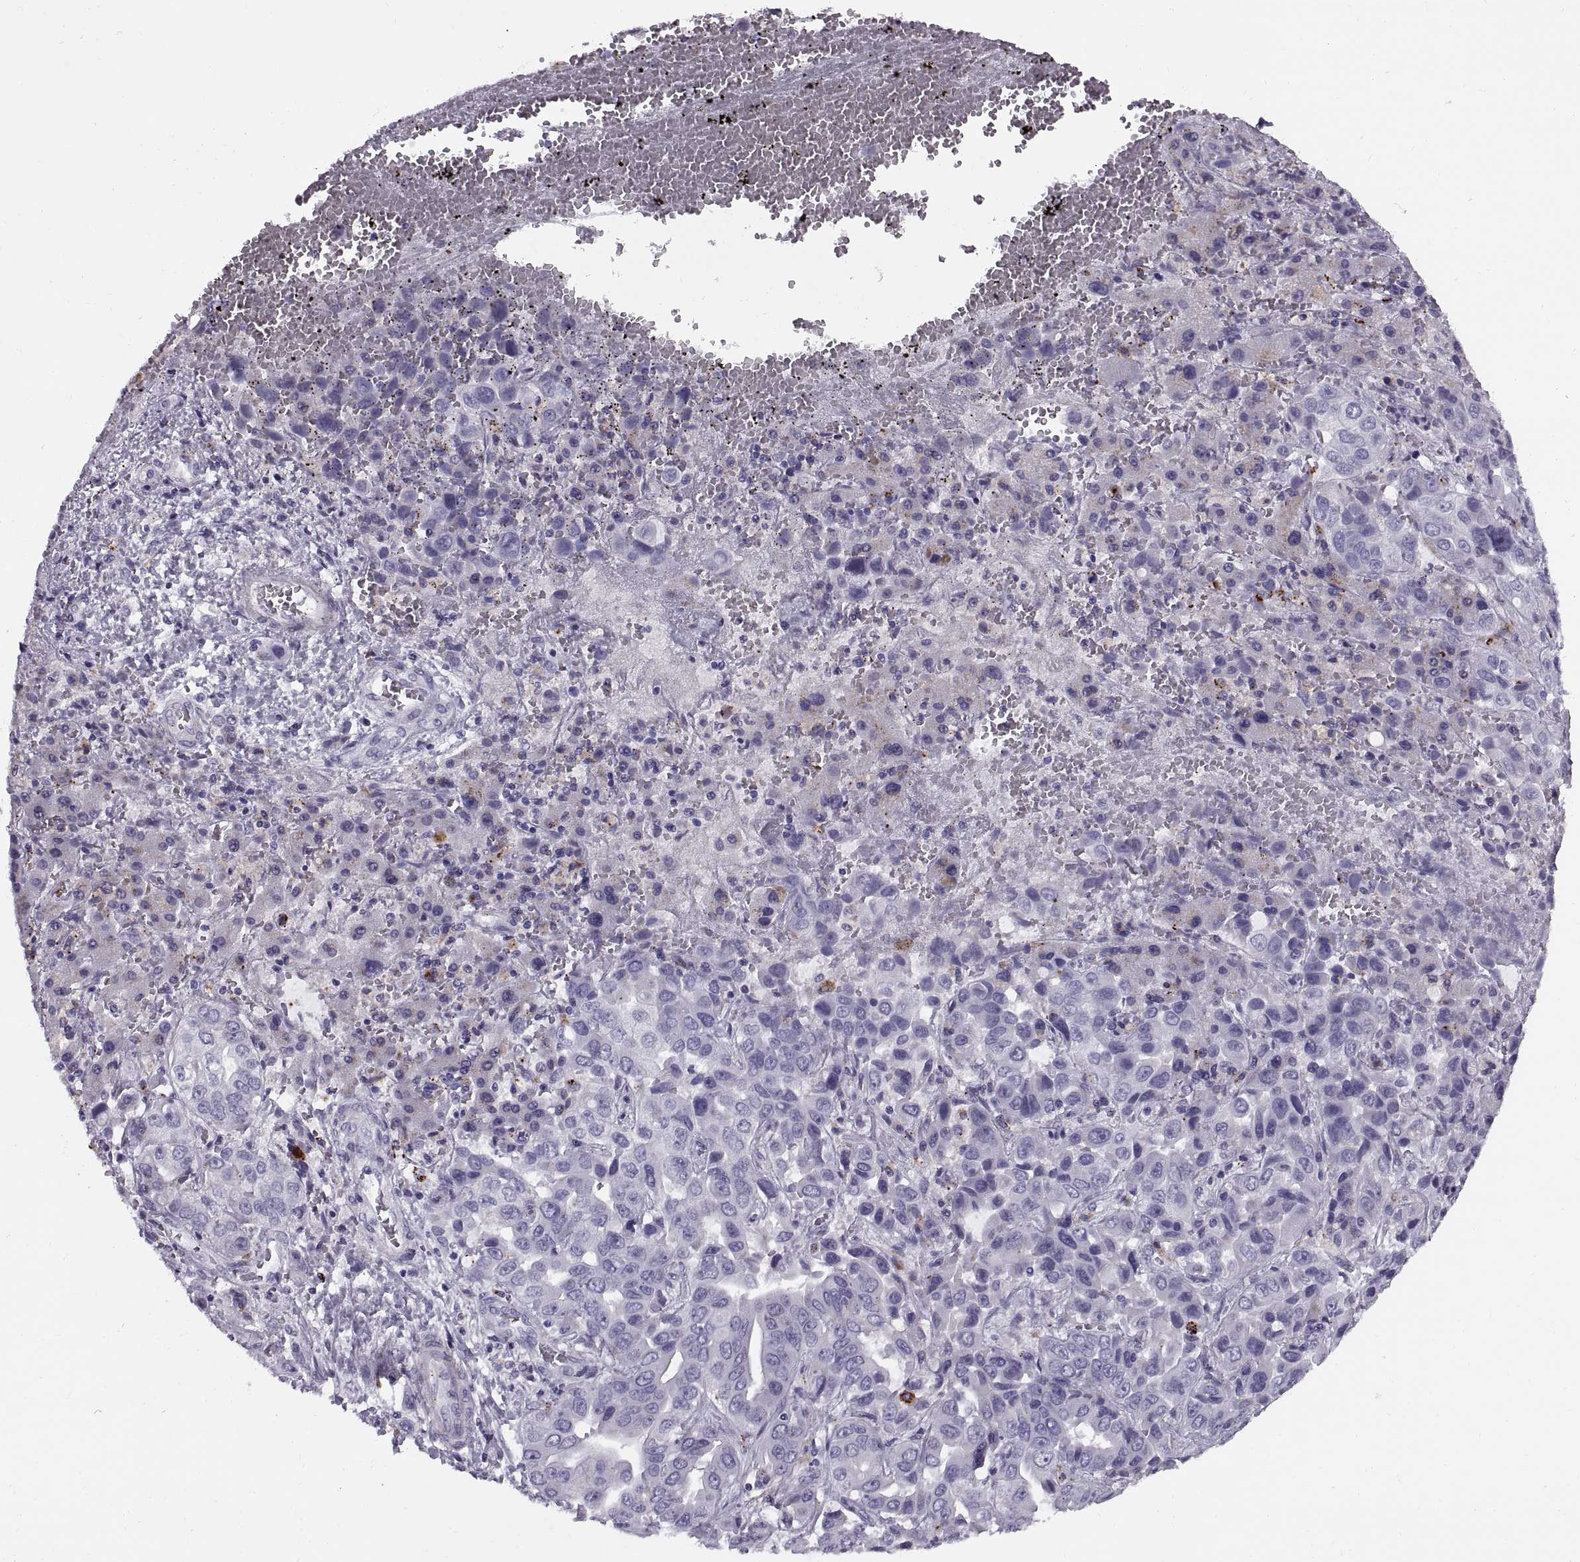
{"staining": {"intensity": "negative", "quantity": "none", "location": "none"}, "tissue": "liver cancer", "cell_type": "Tumor cells", "image_type": "cancer", "snomed": [{"axis": "morphology", "description": "Cholangiocarcinoma"}, {"axis": "topography", "description": "Liver"}], "caption": "An immunohistochemistry histopathology image of cholangiocarcinoma (liver) is shown. There is no staining in tumor cells of cholangiocarcinoma (liver). (Brightfield microscopy of DAB IHC at high magnification).", "gene": "CALCR", "patient": {"sex": "female", "age": 52}}